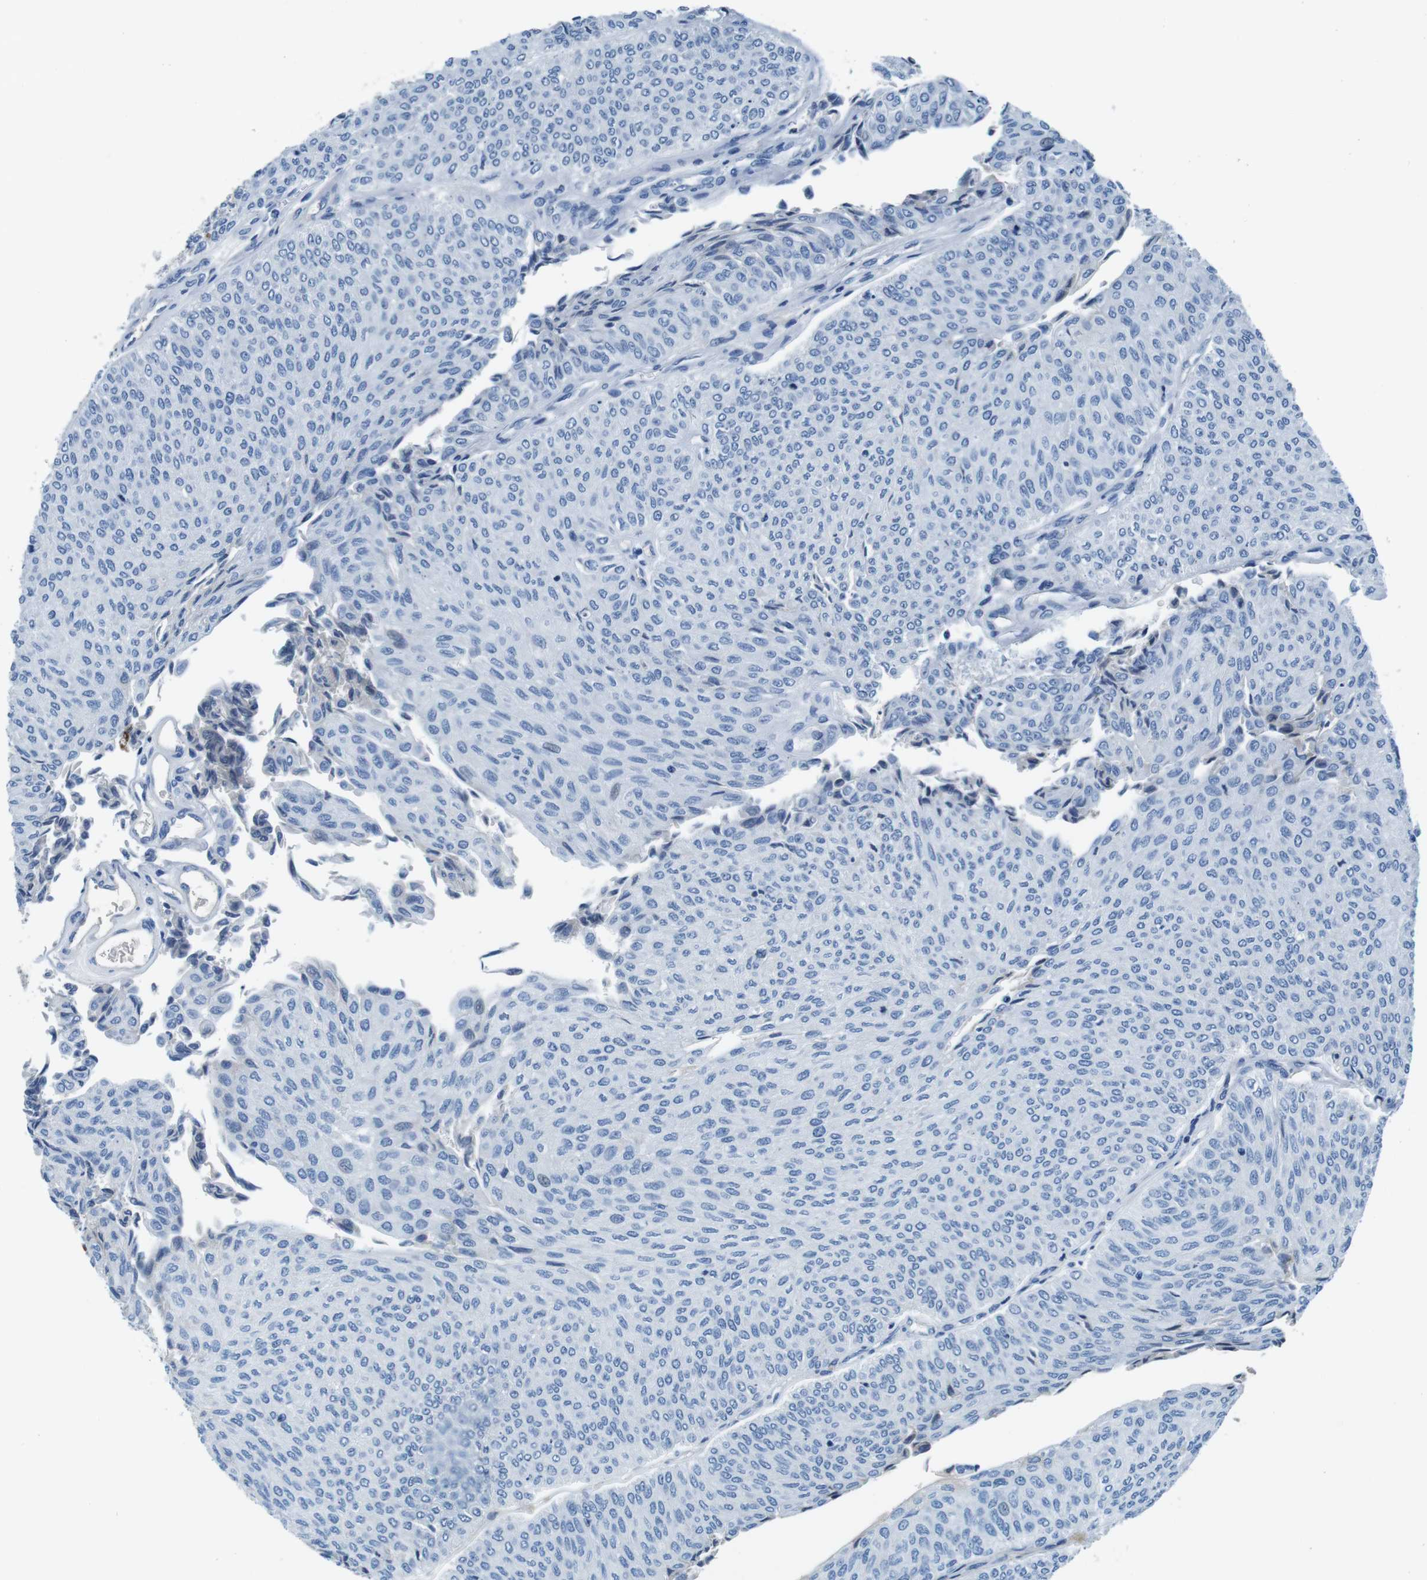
{"staining": {"intensity": "negative", "quantity": "none", "location": "none"}, "tissue": "urothelial cancer", "cell_type": "Tumor cells", "image_type": "cancer", "snomed": [{"axis": "morphology", "description": "Urothelial carcinoma, Low grade"}, {"axis": "topography", "description": "Urinary bladder"}], "caption": "Tumor cells are negative for protein expression in human low-grade urothelial carcinoma.", "gene": "IGKC", "patient": {"sex": "male", "age": 78}}